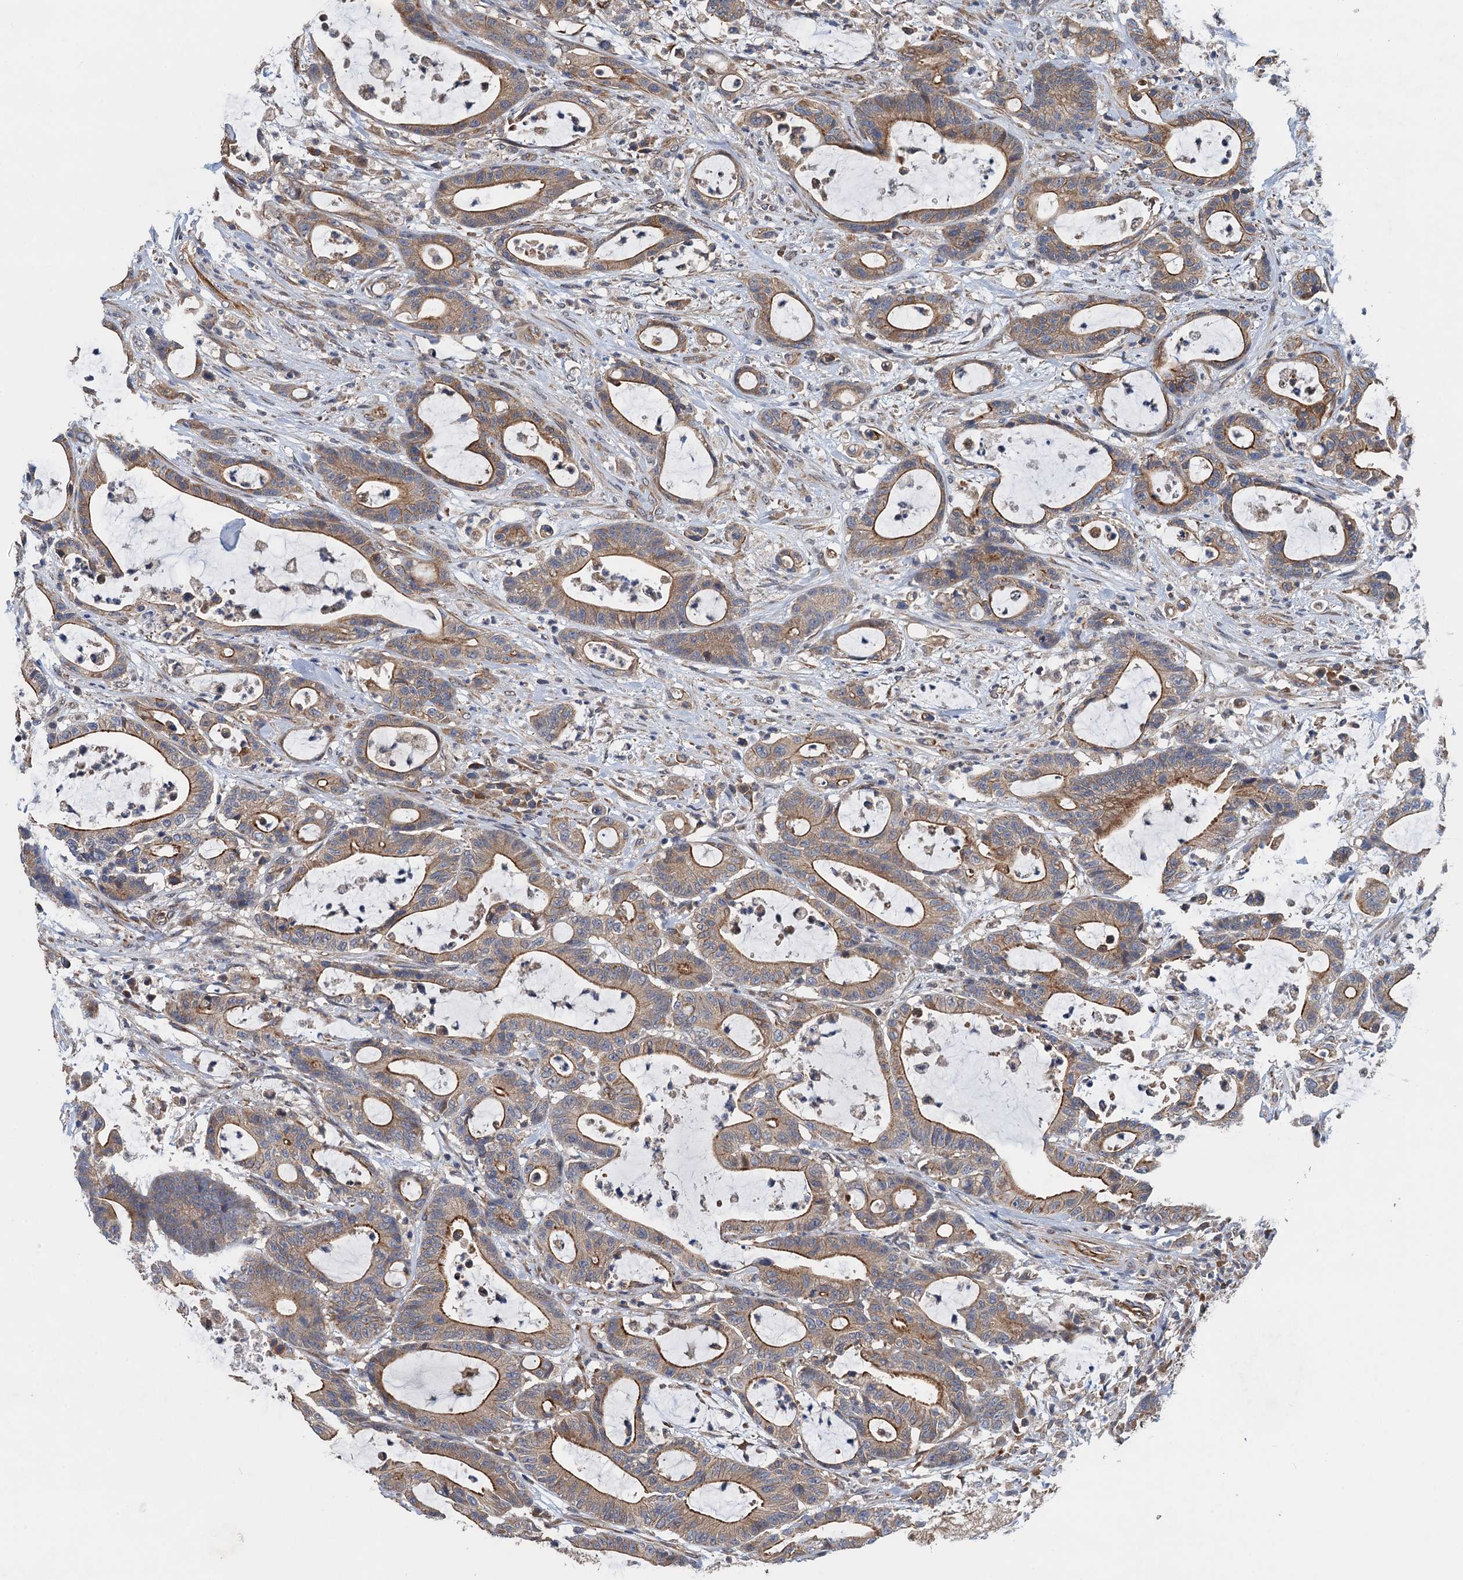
{"staining": {"intensity": "moderate", "quantity": ">75%", "location": "cytoplasmic/membranous"}, "tissue": "colorectal cancer", "cell_type": "Tumor cells", "image_type": "cancer", "snomed": [{"axis": "morphology", "description": "Adenocarcinoma, NOS"}, {"axis": "topography", "description": "Colon"}], "caption": "IHC histopathology image of neoplastic tissue: adenocarcinoma (colorectal) stained using immunohistochemistry shows medium levels of moderate protein expression localized specifically in the cytoplasmic/membranous of tumor cells, appearing as a cytoplasmic/membranous brown color.", "gene": "PJA2", "patient": {"sex": "female", "age": 84}}